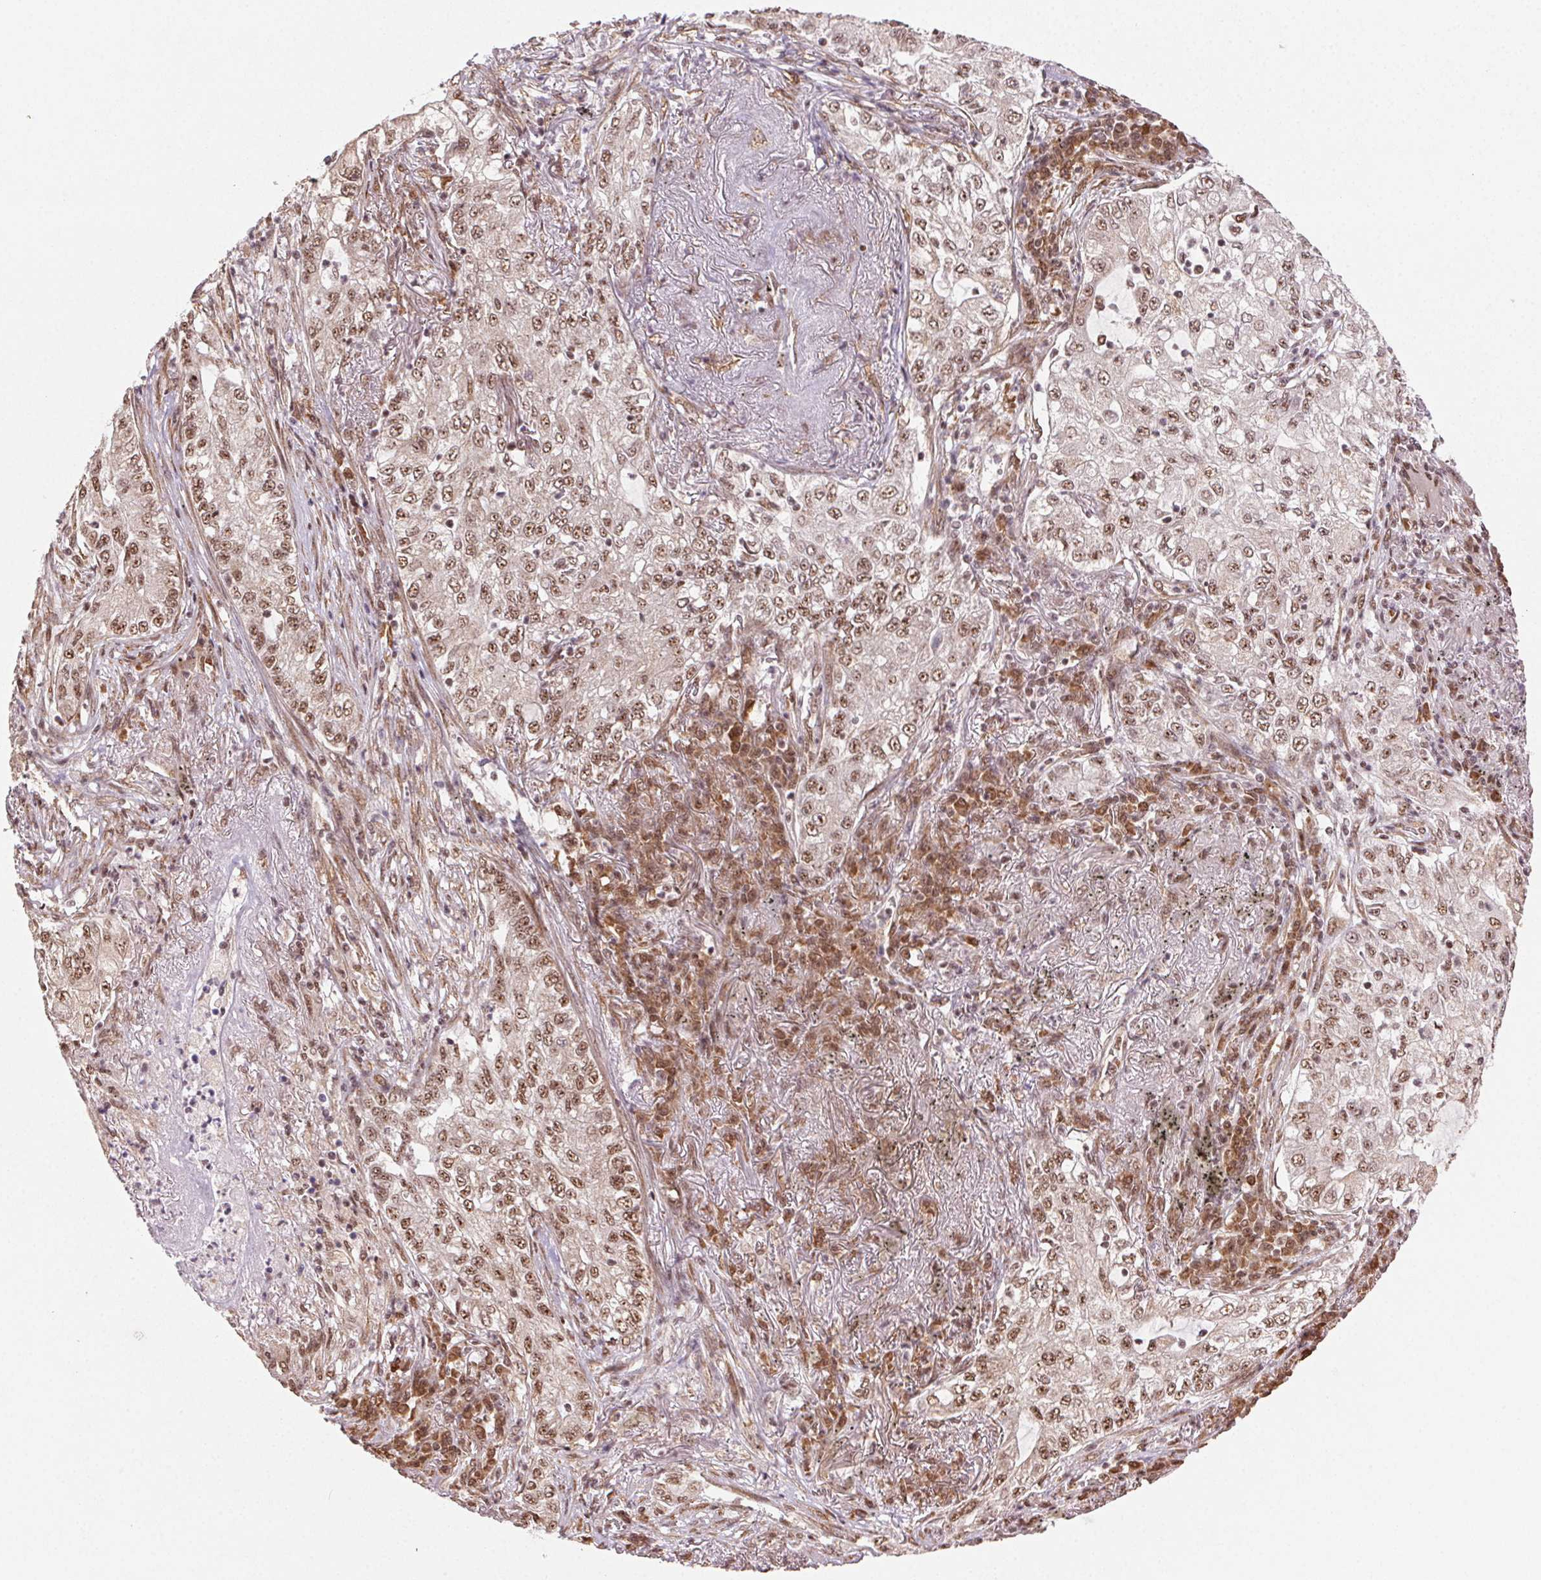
{"staining": {"intensity": "moderate", "quantity": ">75%", "location": "nuclear"}, "tissue": "lung cancer", "cell_type": "Tumor cells", "image_type": "cancer", "snomed": [{"axis": "morphology", "description": "Adenocarcinoma, NOS"}, {"axis": "topography", "description": "Lung"}], "caption": "Lung adenocarcinoma was stained to show a protein in brown. There is medium levels of moderate nuclear expression in about >75% of tumor cells. Nuclei are stained in blue.", "gene": "TREML4", "patient": {"sex": "female", "age": 73}}